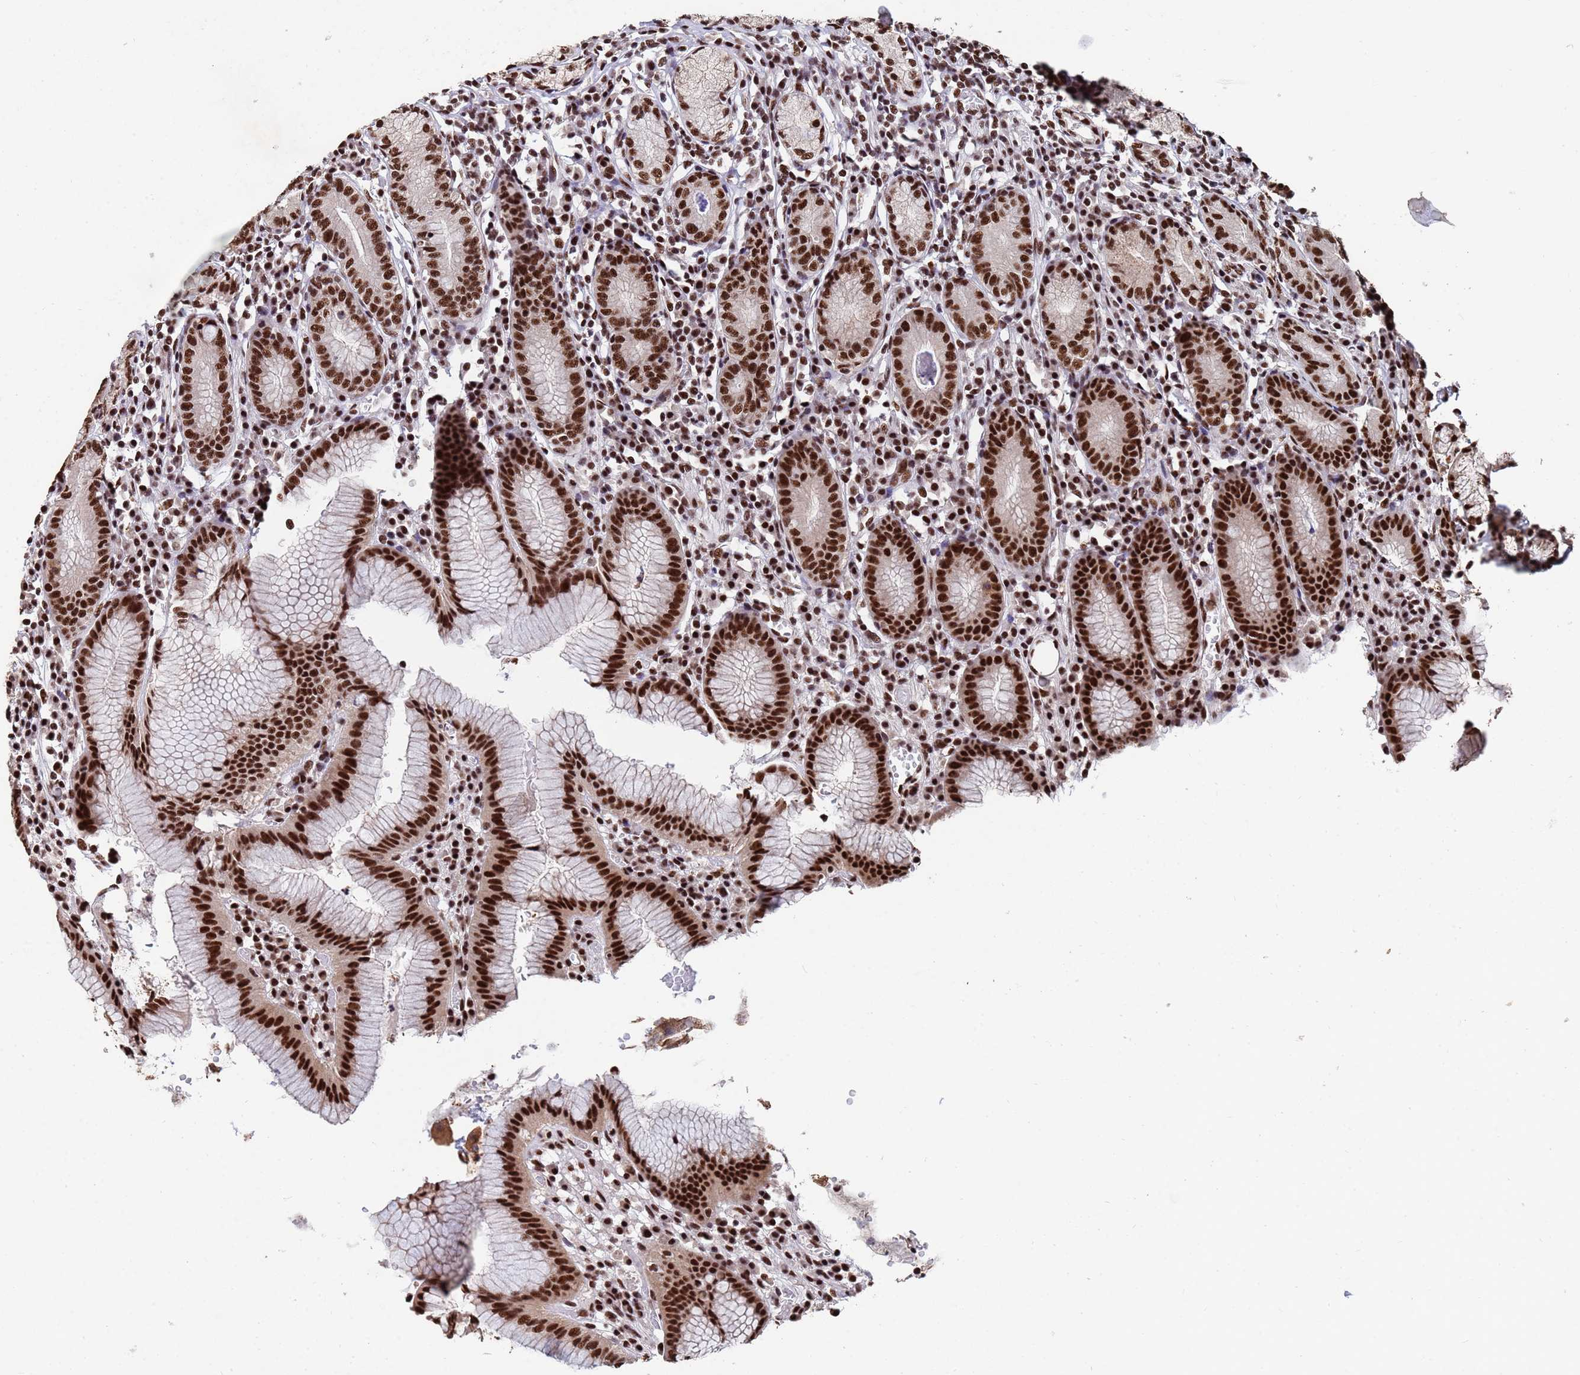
{"staining": {"intensity": "strong", "quantity": ">75%", "location": "cytoplasmic/membranous,nuclear"}, "tissue": "stomach", "cell_type": "Glandular cells", "image_type": "normal", "snomed": [{"axis": "morphology", "description": "Normal tissue, NOS"}, {"axis": "topography", "description": "Stomach"}], "caption": "An image showing strong cytoplasmic/membranous,nuclear positivity in about >75% of glandular cells in normal stomach, as visualized by brown immunohistochemical staining.", "gene": "SF3B2", "patient": {"sex": "male", "age": 55}}